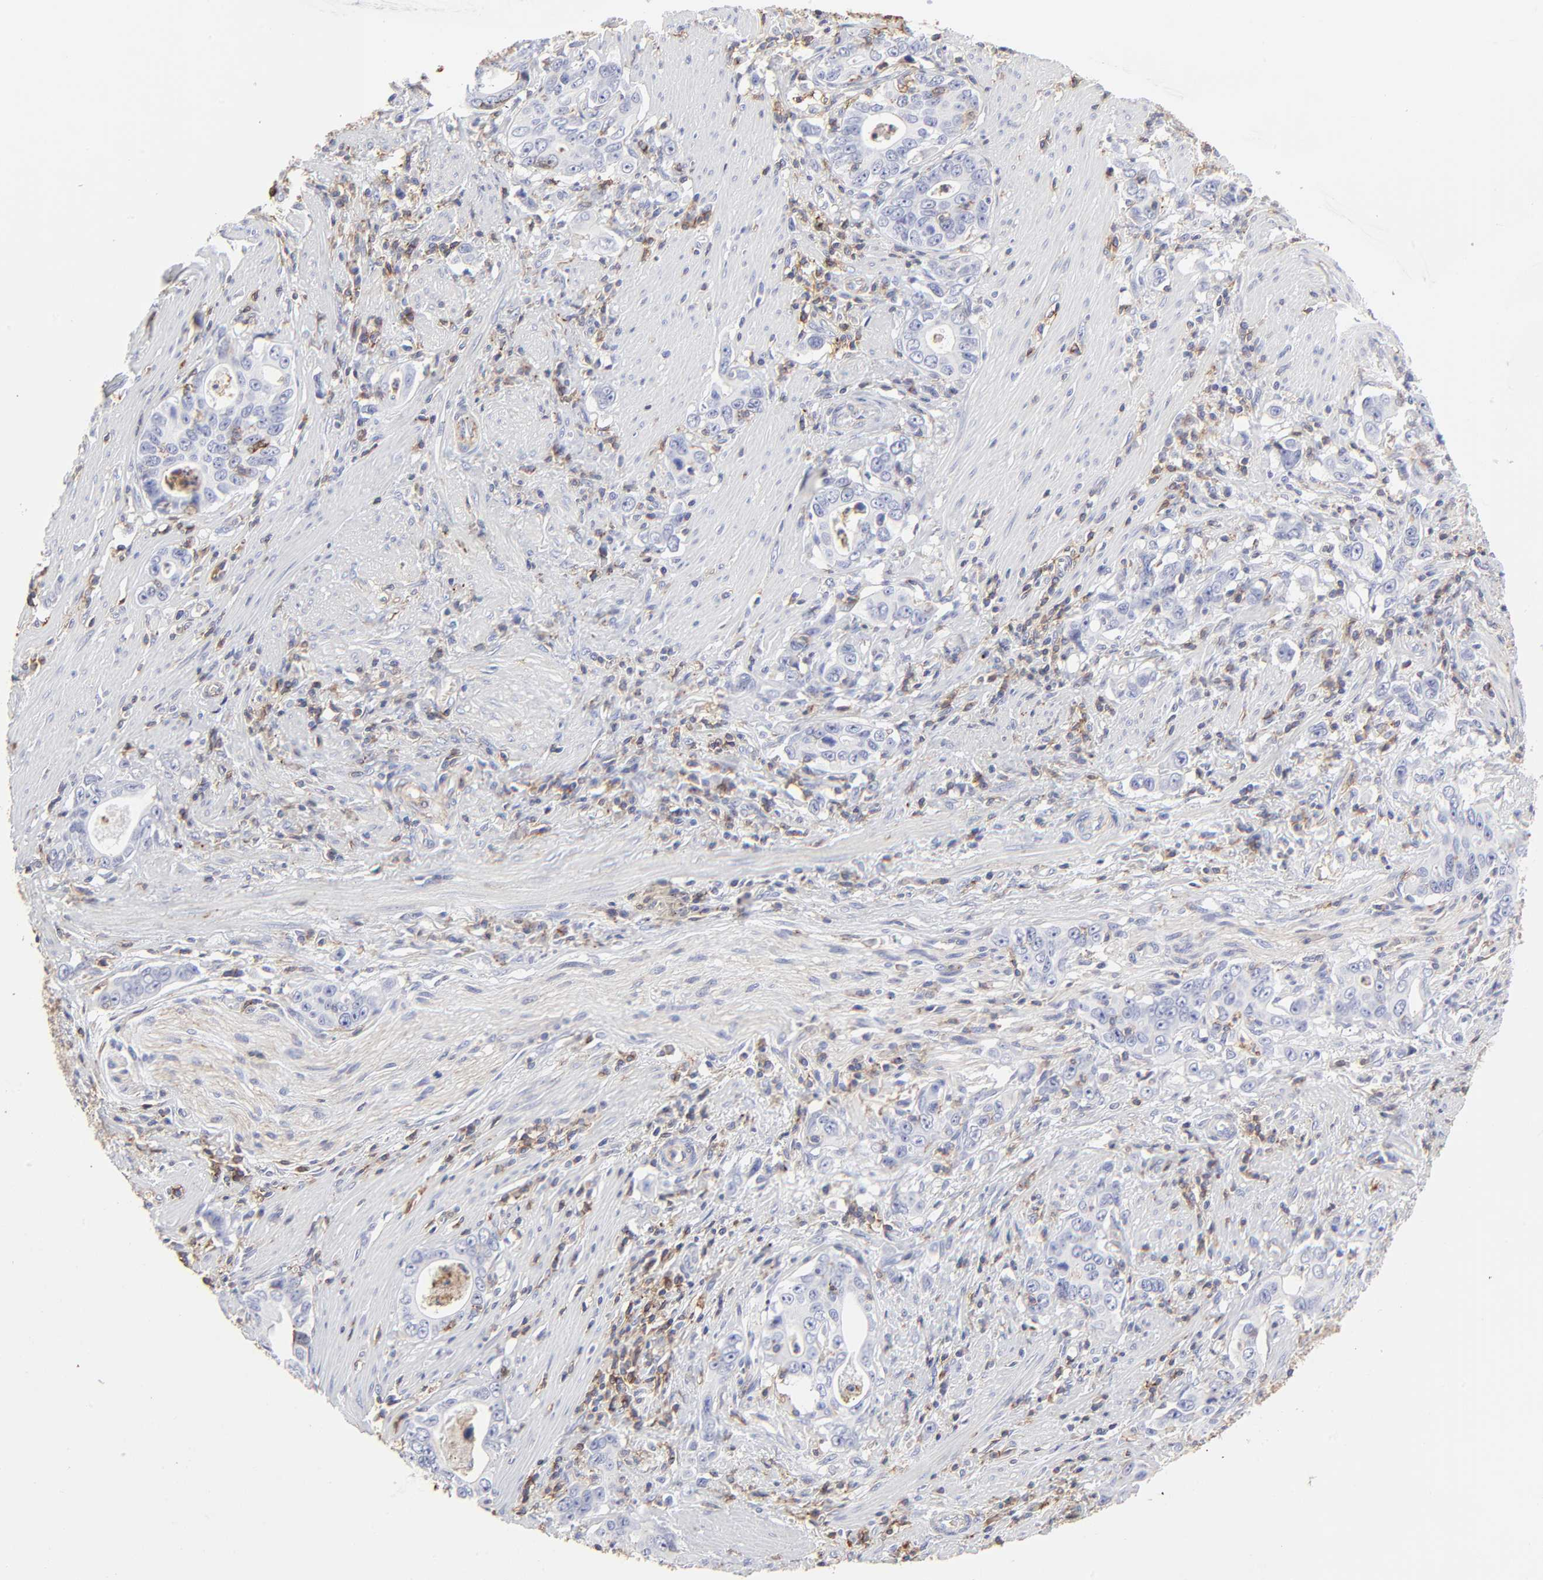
{"staining": {"intensity": "negative", "quantity": "none", "location": "none"}, "tissue": "stomach cancer", "cell_type": "Tumor cells", "image_type": "cancer", "snomed": [{"axis": "morphology", "description": "Adenocarcinoma, NOS"}, {"axis": "topography", "description": "Stomach, lower"}], "caption": "A photomicrograph of stomach cancer (adenocarcinoma) stained for a protein reveals no brown staining in tumor cells.", "gene": "ANXA6", "patient": {"sex": "female", "age": 72}}